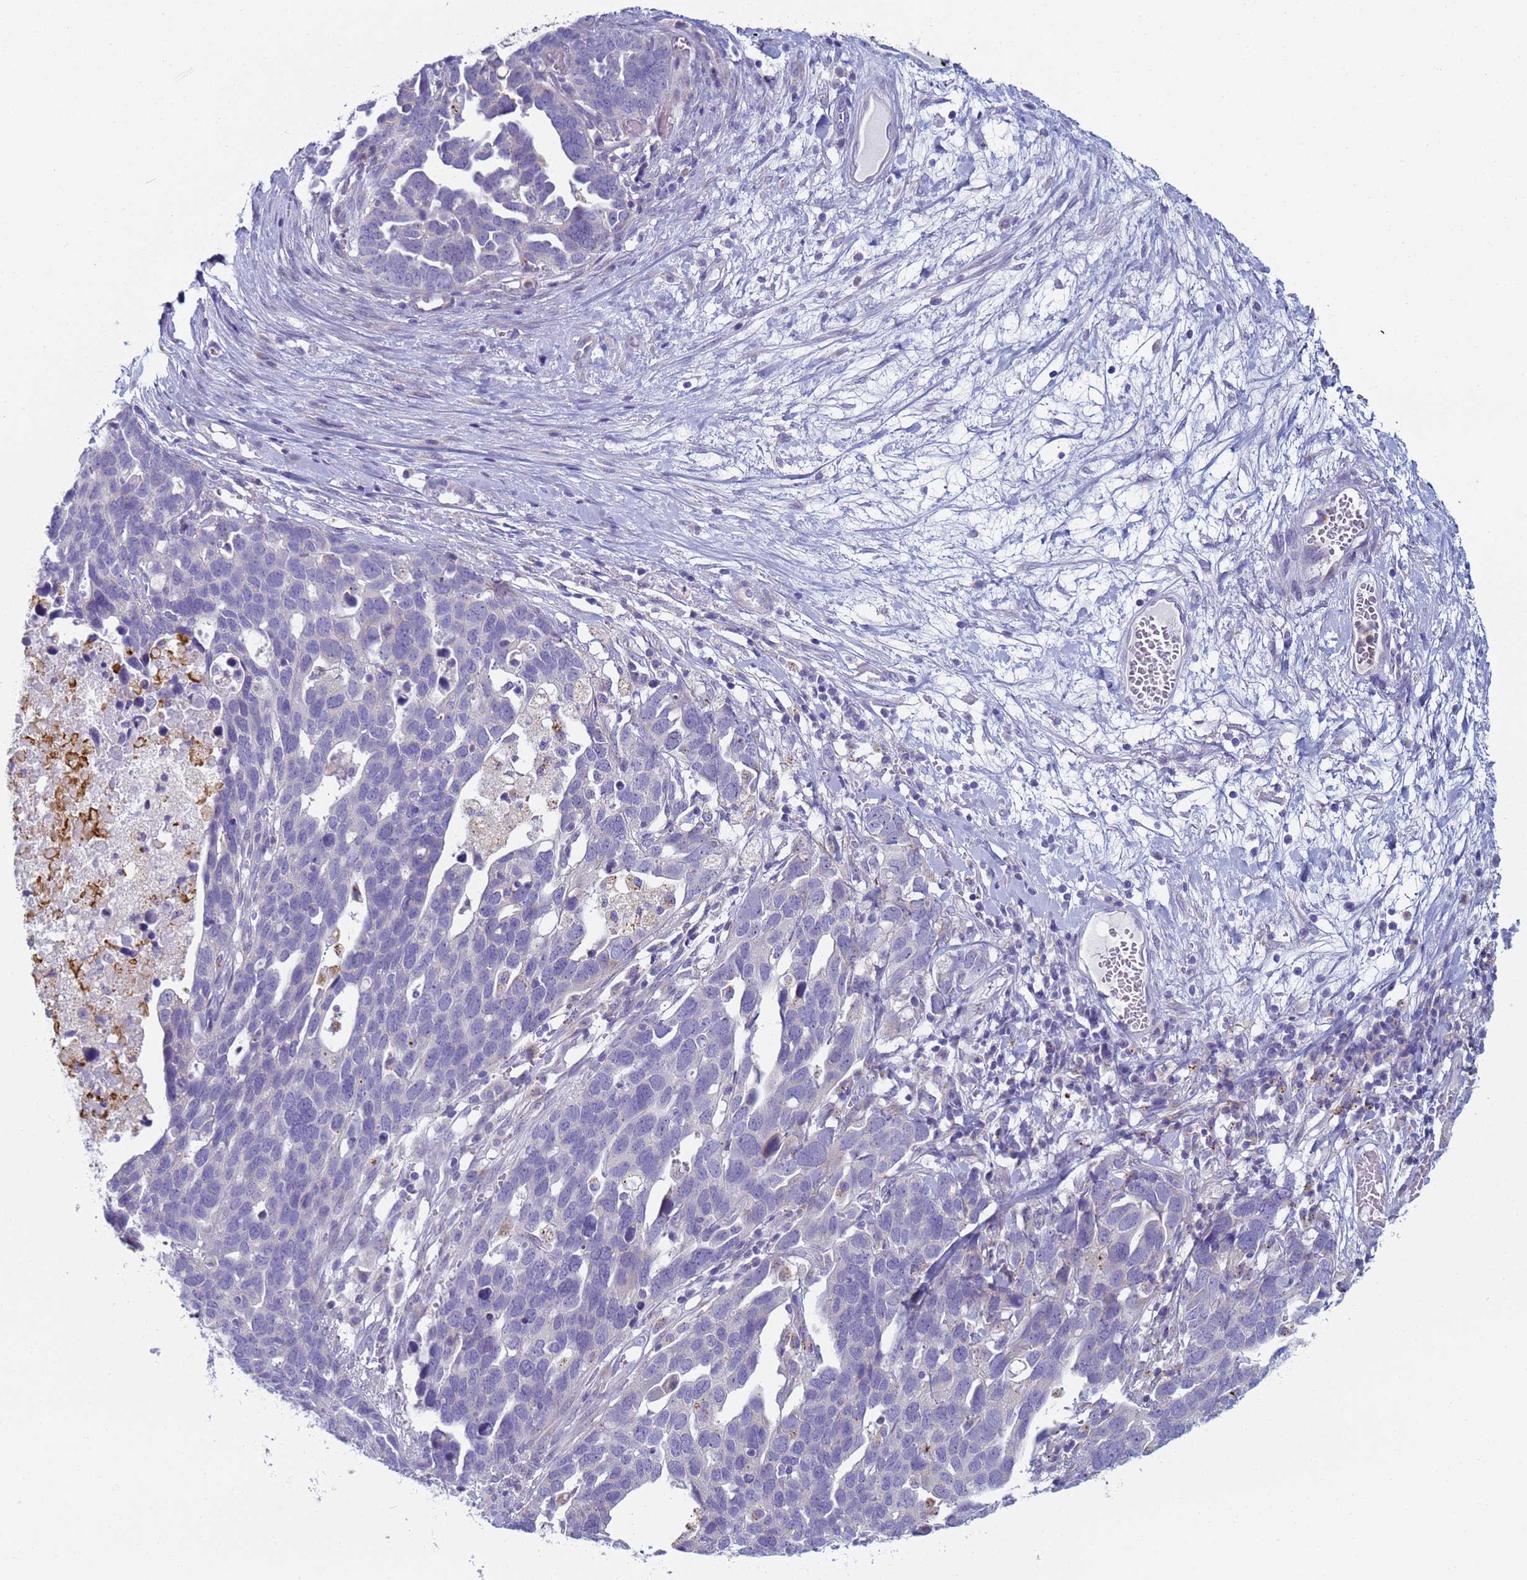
{"staining": {"intensity": "negative", "quantity": "none", "location": "none"}, "tissue": "ovarian cancer", "cell_type": "Tumor cells", "image_type": "cancer", "snomed": [{"axis": "morphology", "description": "Cystadenocarcinoma, serous, NOS"}, {"axis": "topography", "description": "Ovary"}], "caption": "This is an immunohistochemistry micrograph of human serous cystadenocarcinoma (ovarian). There is no expression in tumor cells.", "gene": "CR1", "patient": {"sex": "female", "age": 54}}